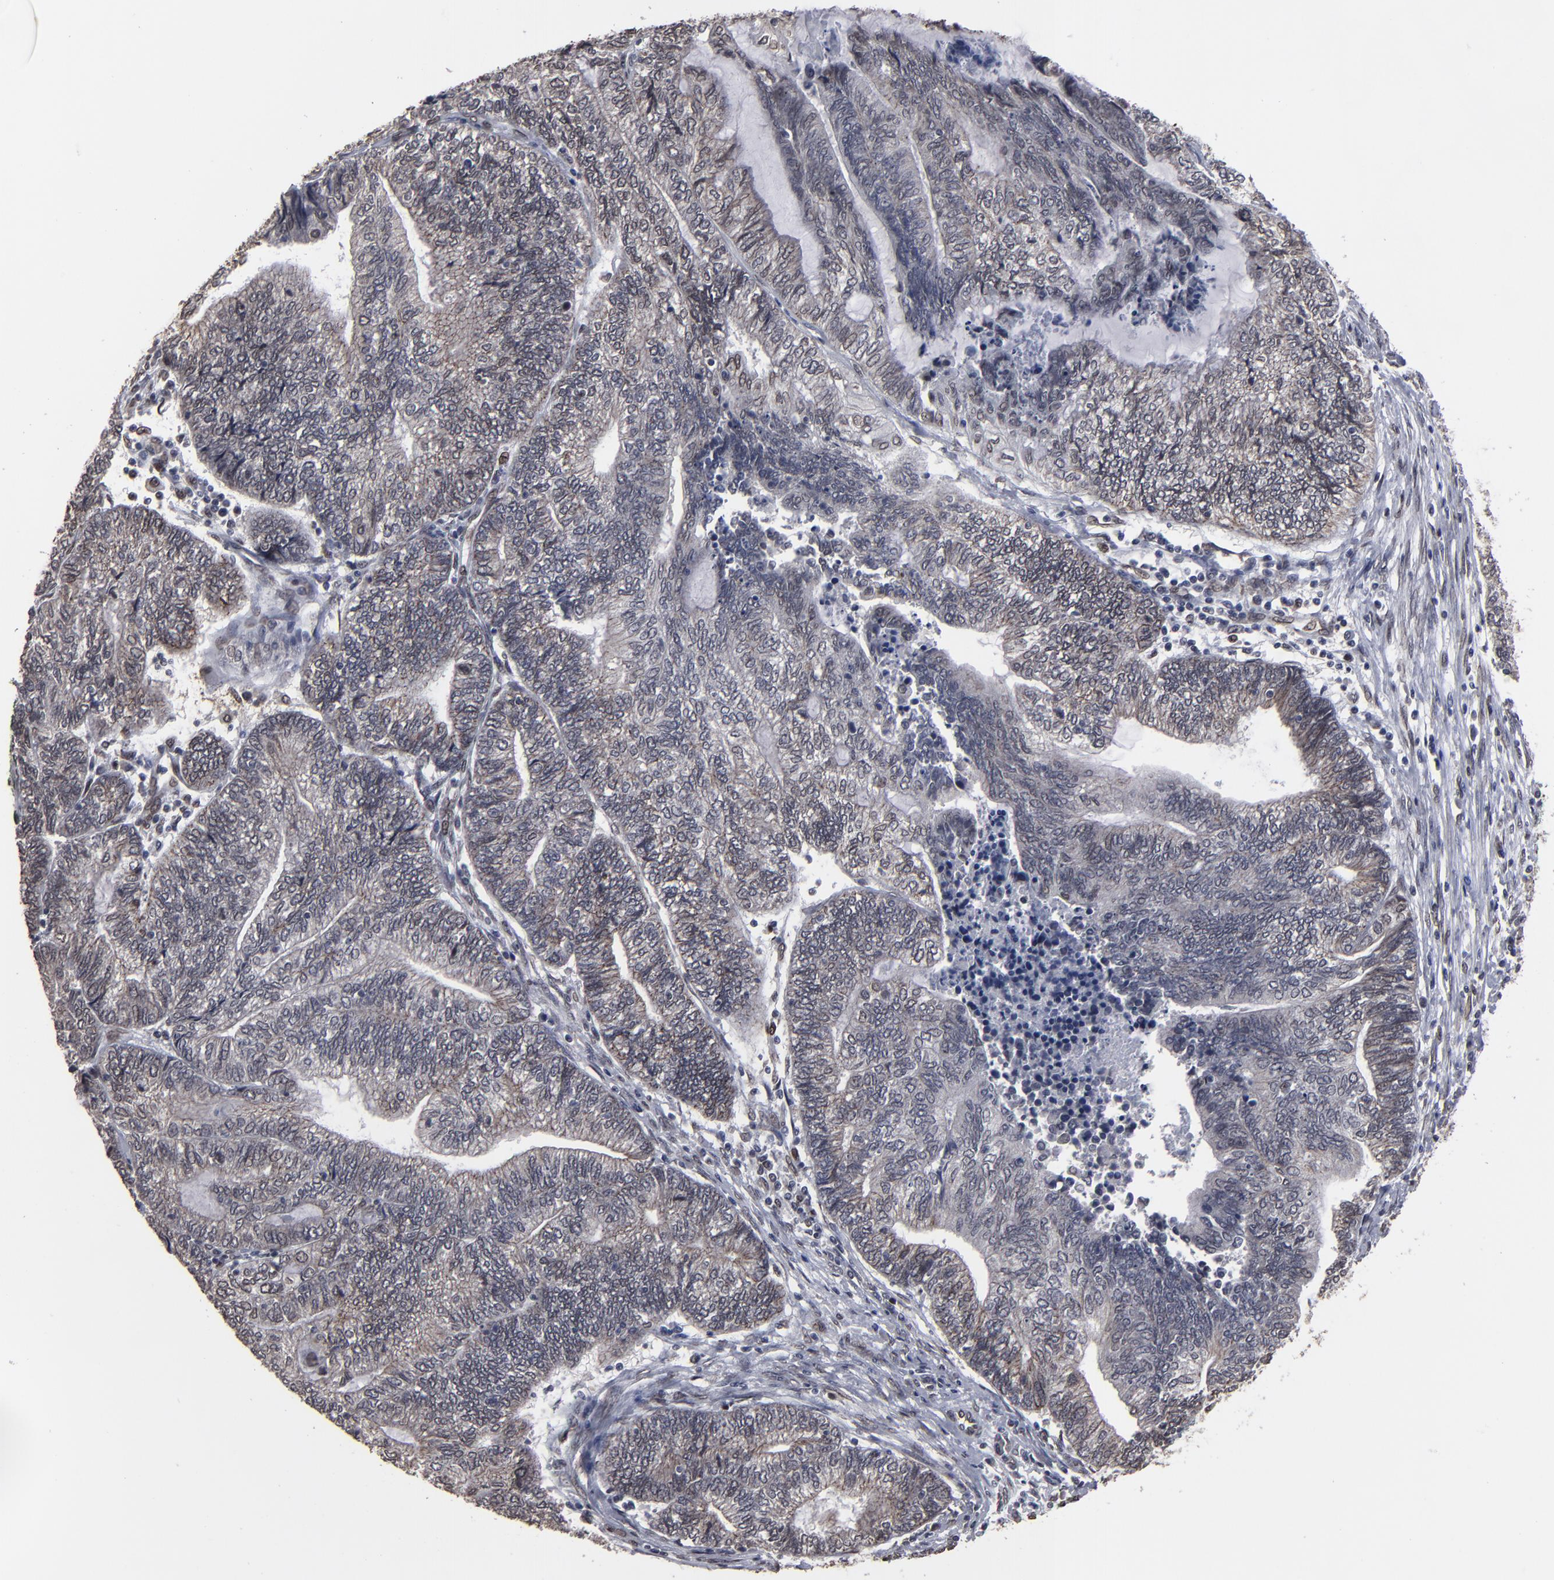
{"staining": {"intensity": "weak", "quantity": ">75%", "location": "cytoplasmic/membranous"}, "tissue": "endometrial cancer", "cell_type": "Tumor cells", "image_type": "cancer", "snomed": [{"axis": "morphology", "description": "Adenocarcinoma, NOS"}, {"axis": "topography", "description": "Uterus"}, {"axis": "topography", "description": "Endometrium"}], "caption": "Endometrial cancer tissue demonstrates weak cytoplasmic/membranous positivity in approximately >75% of tumor cells", "gene": "BAZ1A", "patient": {"sex": "female", "age": 70}}